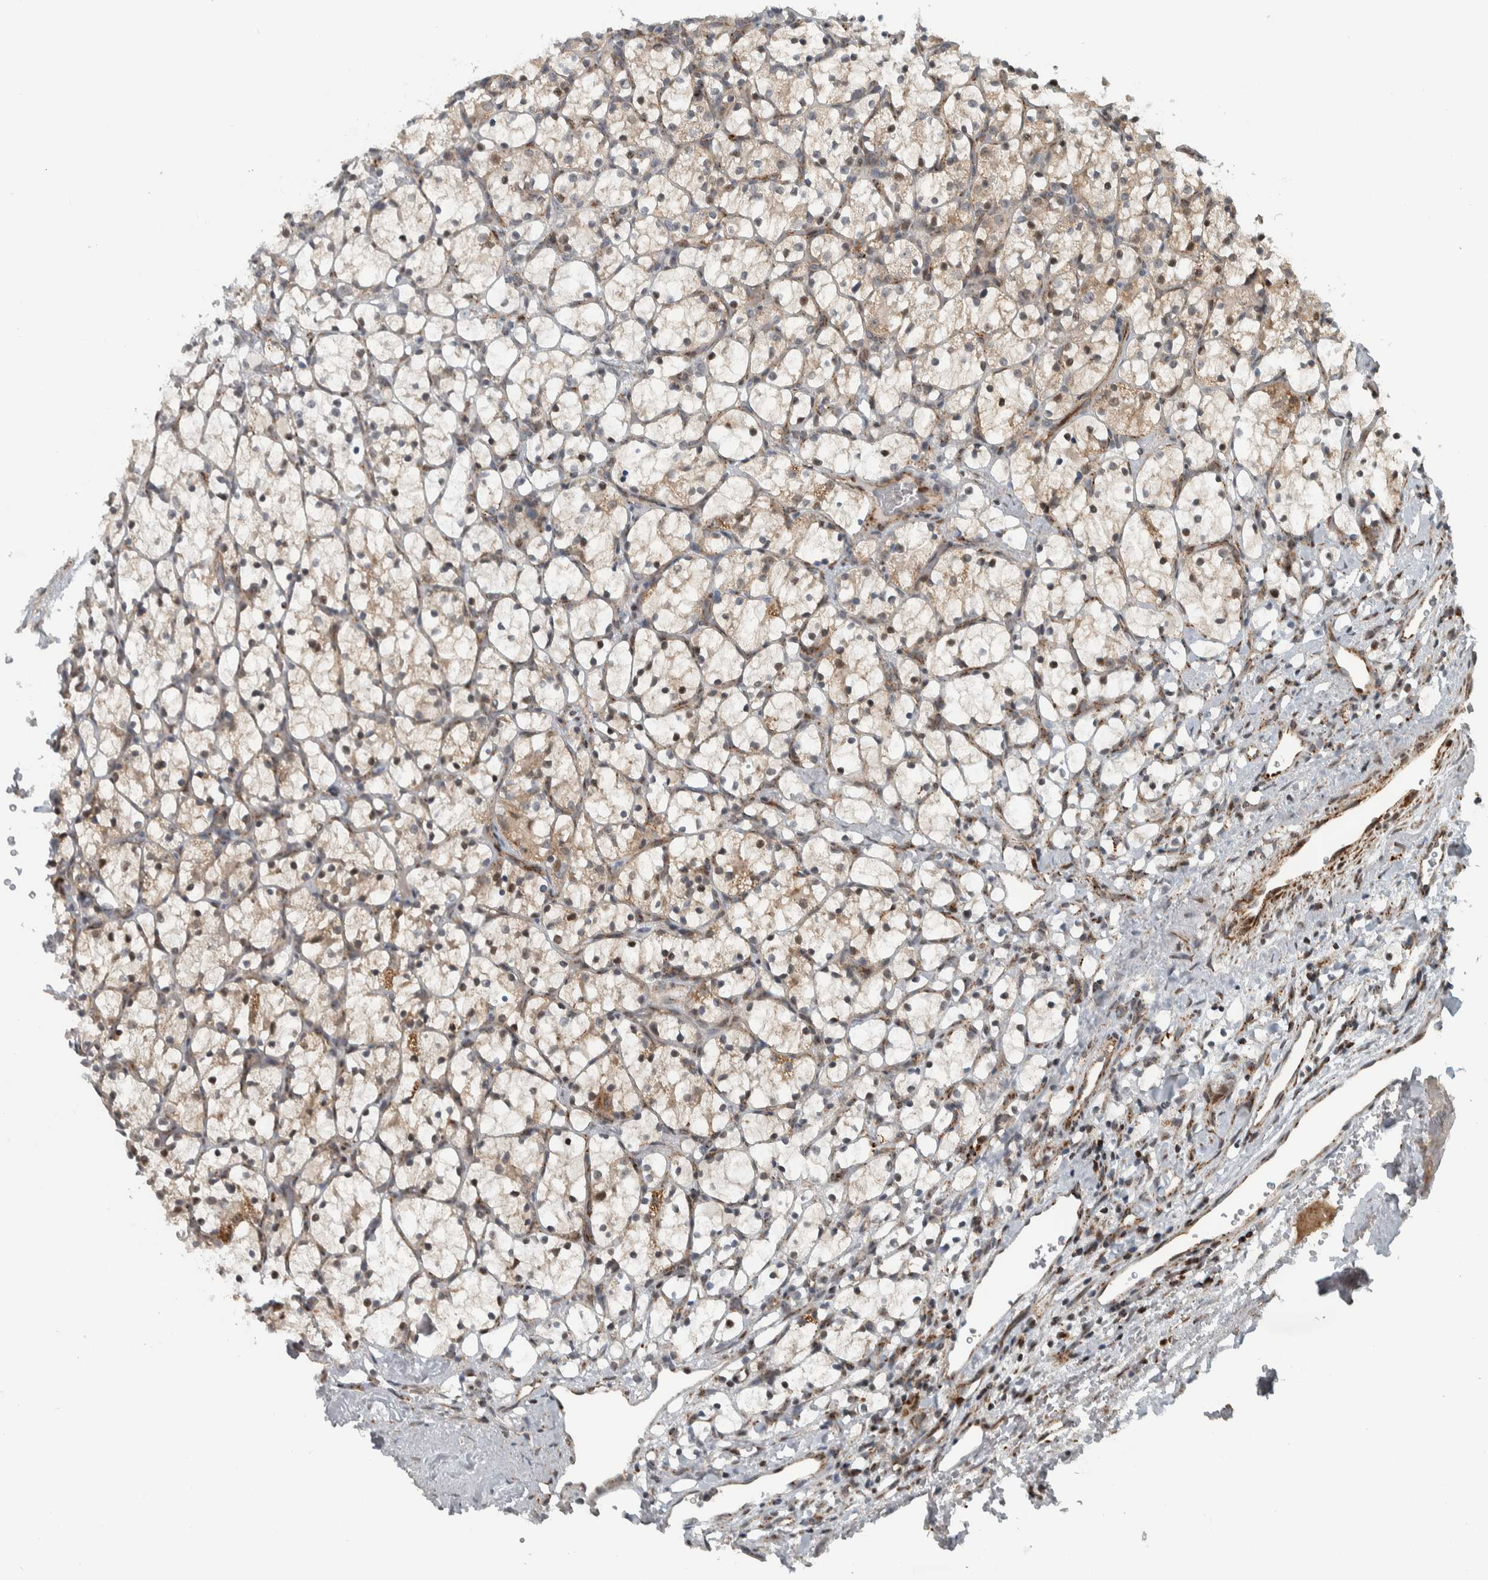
{"staining": {"intensity": "weak", "quantity": ">75%", "location": "cytoplasmic/membranous"}, "tissue": "renal cancer", "cell_type": "Tumor cells", "image_type": "cancer", "snomed": [{"axis": "morphology", "description": "Adenocarcinoma, NOS"}, {"axis": "topography", "description": "Kidney"}], "caption": "Immunohistochemistry (IHC) photomicrograph of renal cancer stained for a protein (brown), which shows low levels of weak cytoplasmic/membranous staining in approximately >75% of tumor cells.", "gene": "PPM1K", "patient": {"sex": "female", "age": 69}}